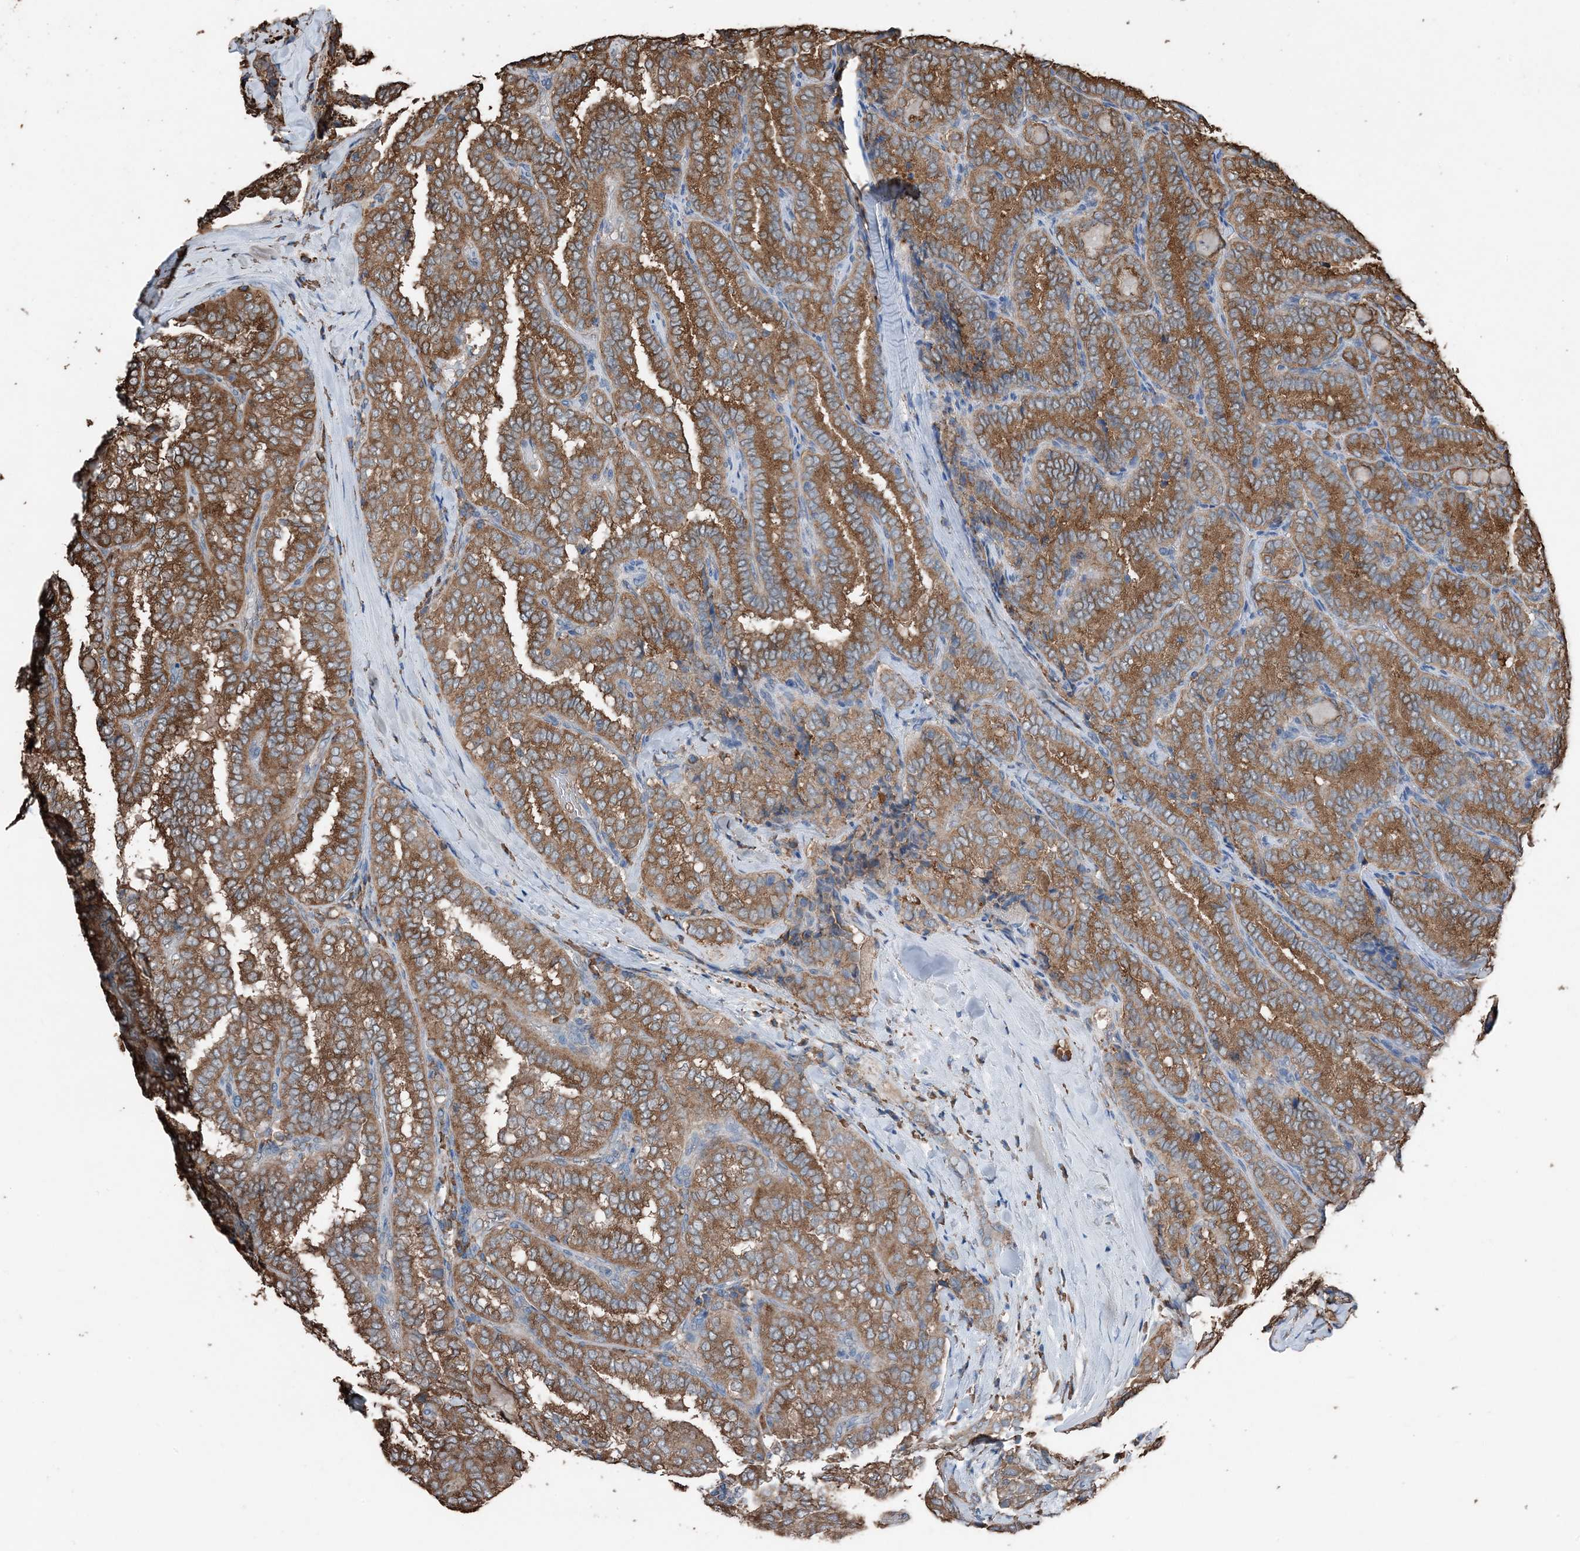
{"staining": {"intensity": "strong", "quantity": ">75%", "location": "cytoplasmic/membranous"}, "tissue": "thyroid cancer", "cell_type": "Tumor cells", "image_type": "cancer", "snomed": [{"axis": "morphology", "description": "Normal tissue, NOS"}, {"axis": "morphology", "description": "Papillary adenocarcinoma, NOS"}, {"axis": "topography", "description": "Thyroid gland"}], "caption": "An IHC photomicrograph of neoplastic tissue is shown. Protein staining in brown highlights strong cytoplasmic/membranous positivity in thyroid cancer within tumor cells. (DAB (3,3'-diaminobenzidine) IHC, brown staining for protein, blue staining for nuclei).", "gene": "PDIA6", "patient": {"sex": "female", "age": 30}}